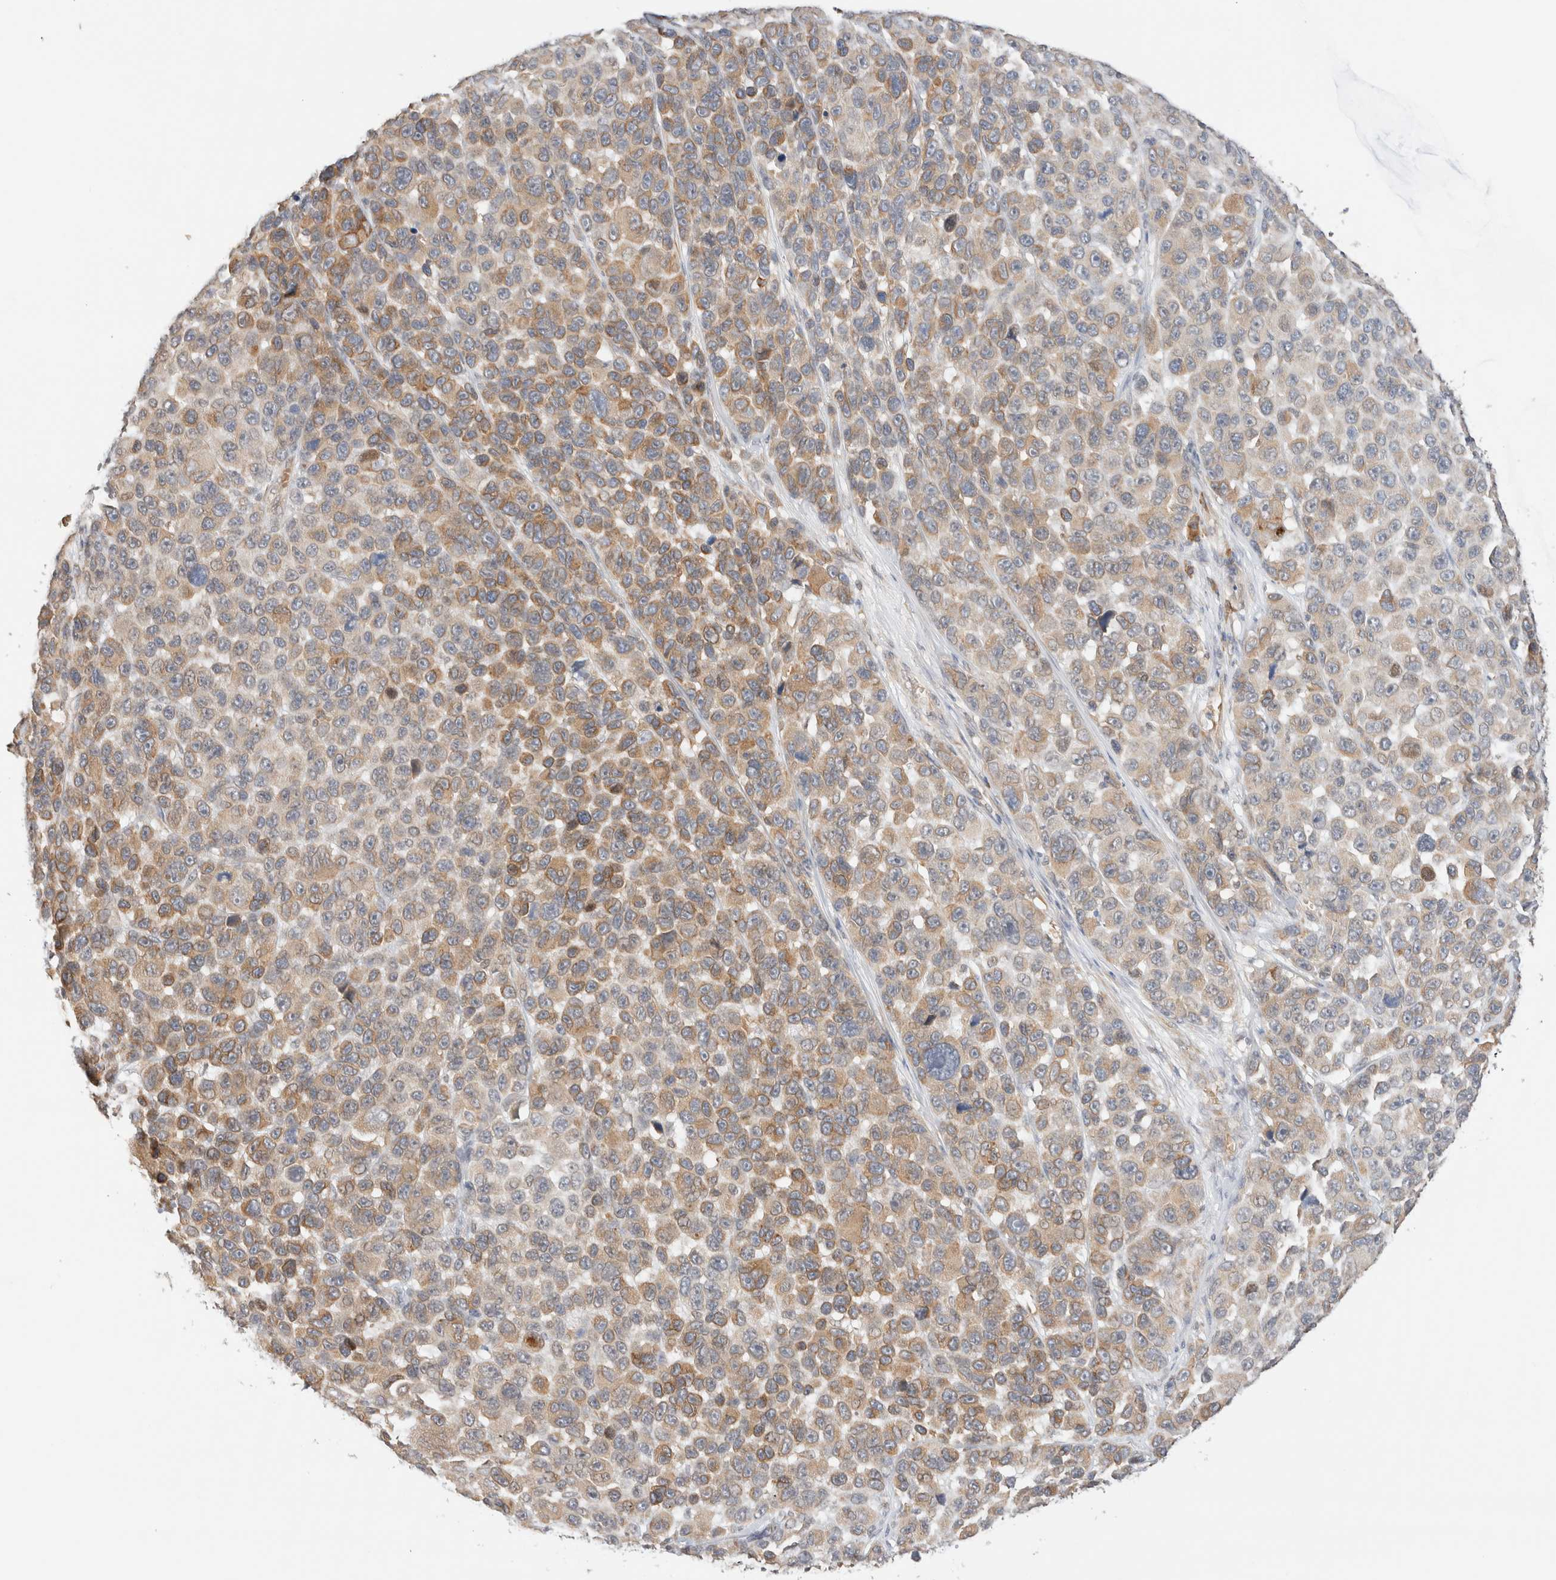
{"staining": {"intensity": "moderate", "quantity": "25%-75%", "location": "cytoplasmic/membranous"}, "tissue": "melanoma", "cell_type": "Tumor cells", "image_type": "cancer", "snomed": [{"axis": "morphology", "description": "Malignant melanoma, NOS"}, {"axis": "topography", "description": "Skin"}], "caption": "Immunohistochemical staining of malignant melanoma shows moderate cytoplasmic/membranous protein staining in about 25%-75% of tumor cells. The staining was performed using DAB (3,3'-diaminobenzidine), with brown indicating positive protein expression. Nuclei are stained blue with hematoxylin.", "gene": "SYVN1", "patient": {"sex": "male", "age": 53}}